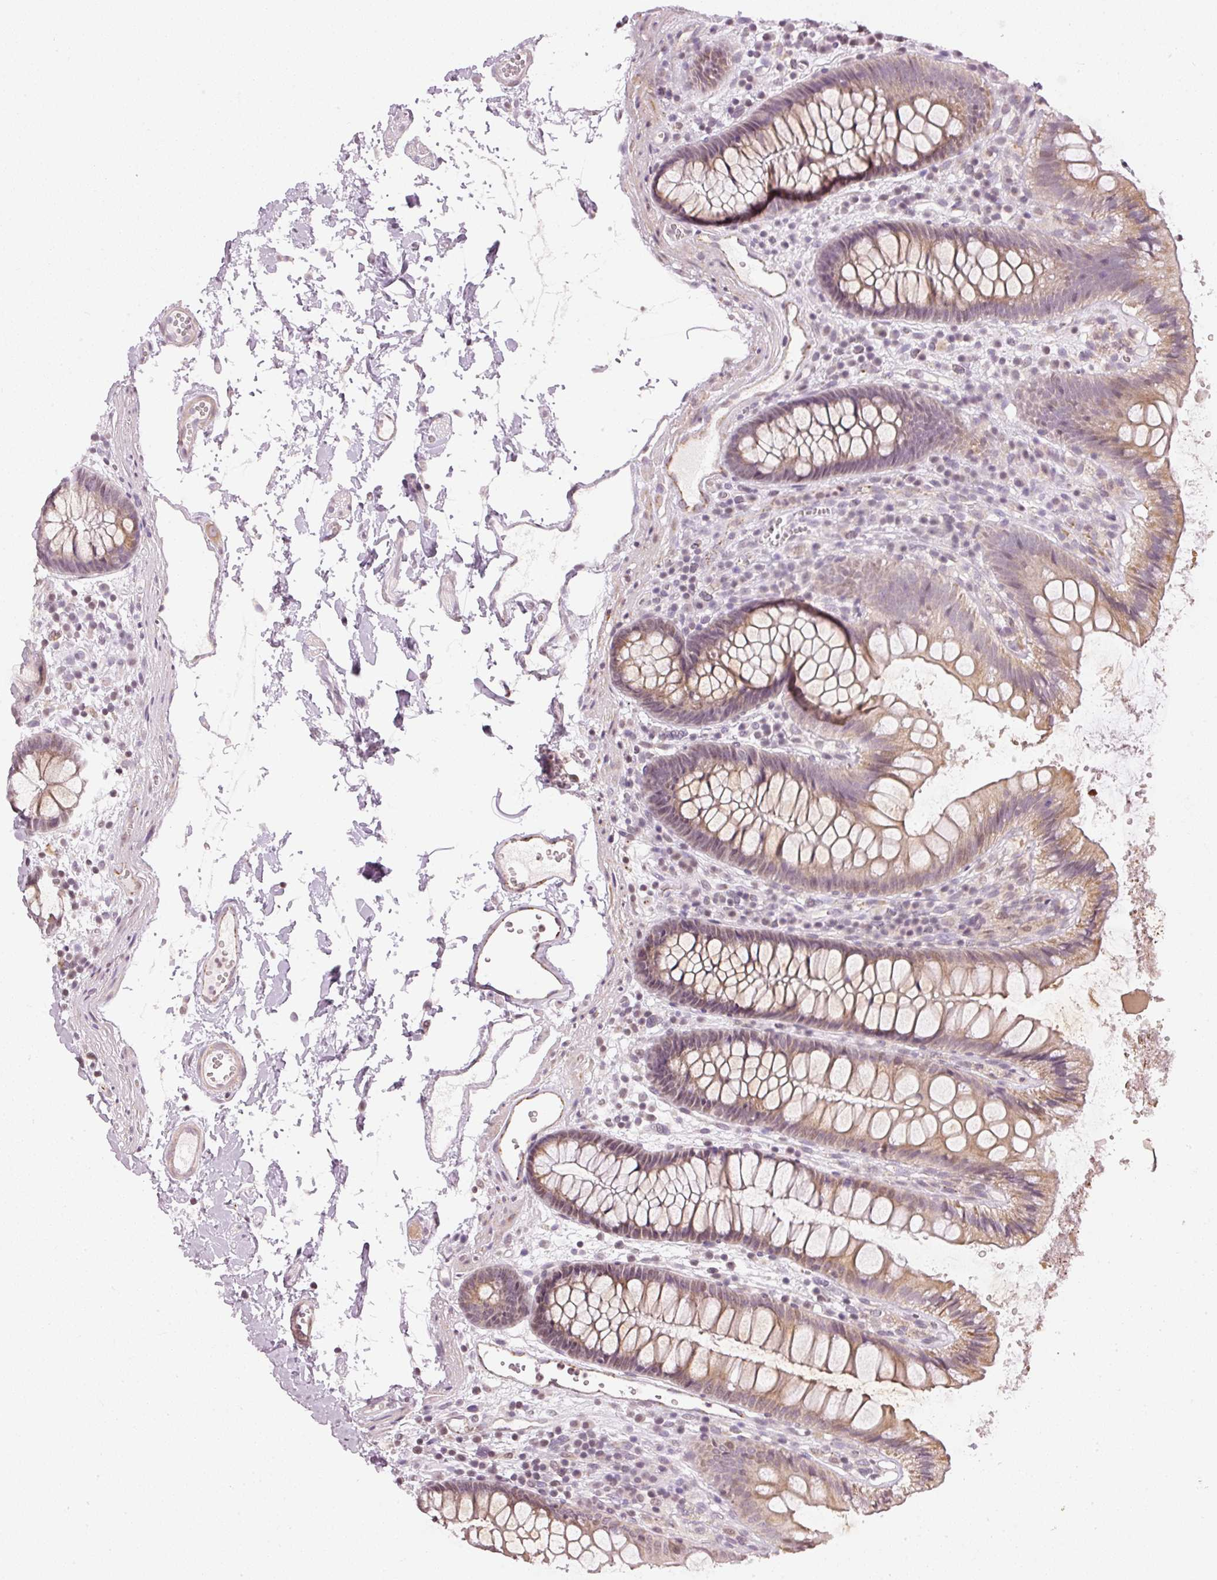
{"staining": {"intensity": "weak", "quantity": ">75%", "location": "cytoplasmic/membranous"}, "tissue": "colon", "cell_type": "Endothelial cells", "image_type": "normal", "snomed": [{"axis": "morphology", "description": "Normal tissue, NOS"}, {"axis": "topography", "description": "Colon"}], "caption": "Immunohistochemical staining of normal colon demonstrates >75% levels of weak cytoplasmic/membranous protein staining in approximately >75% of endothelial cells.", "gene": "NRDE2", "patient": {"sex": "male", "age": 84}}